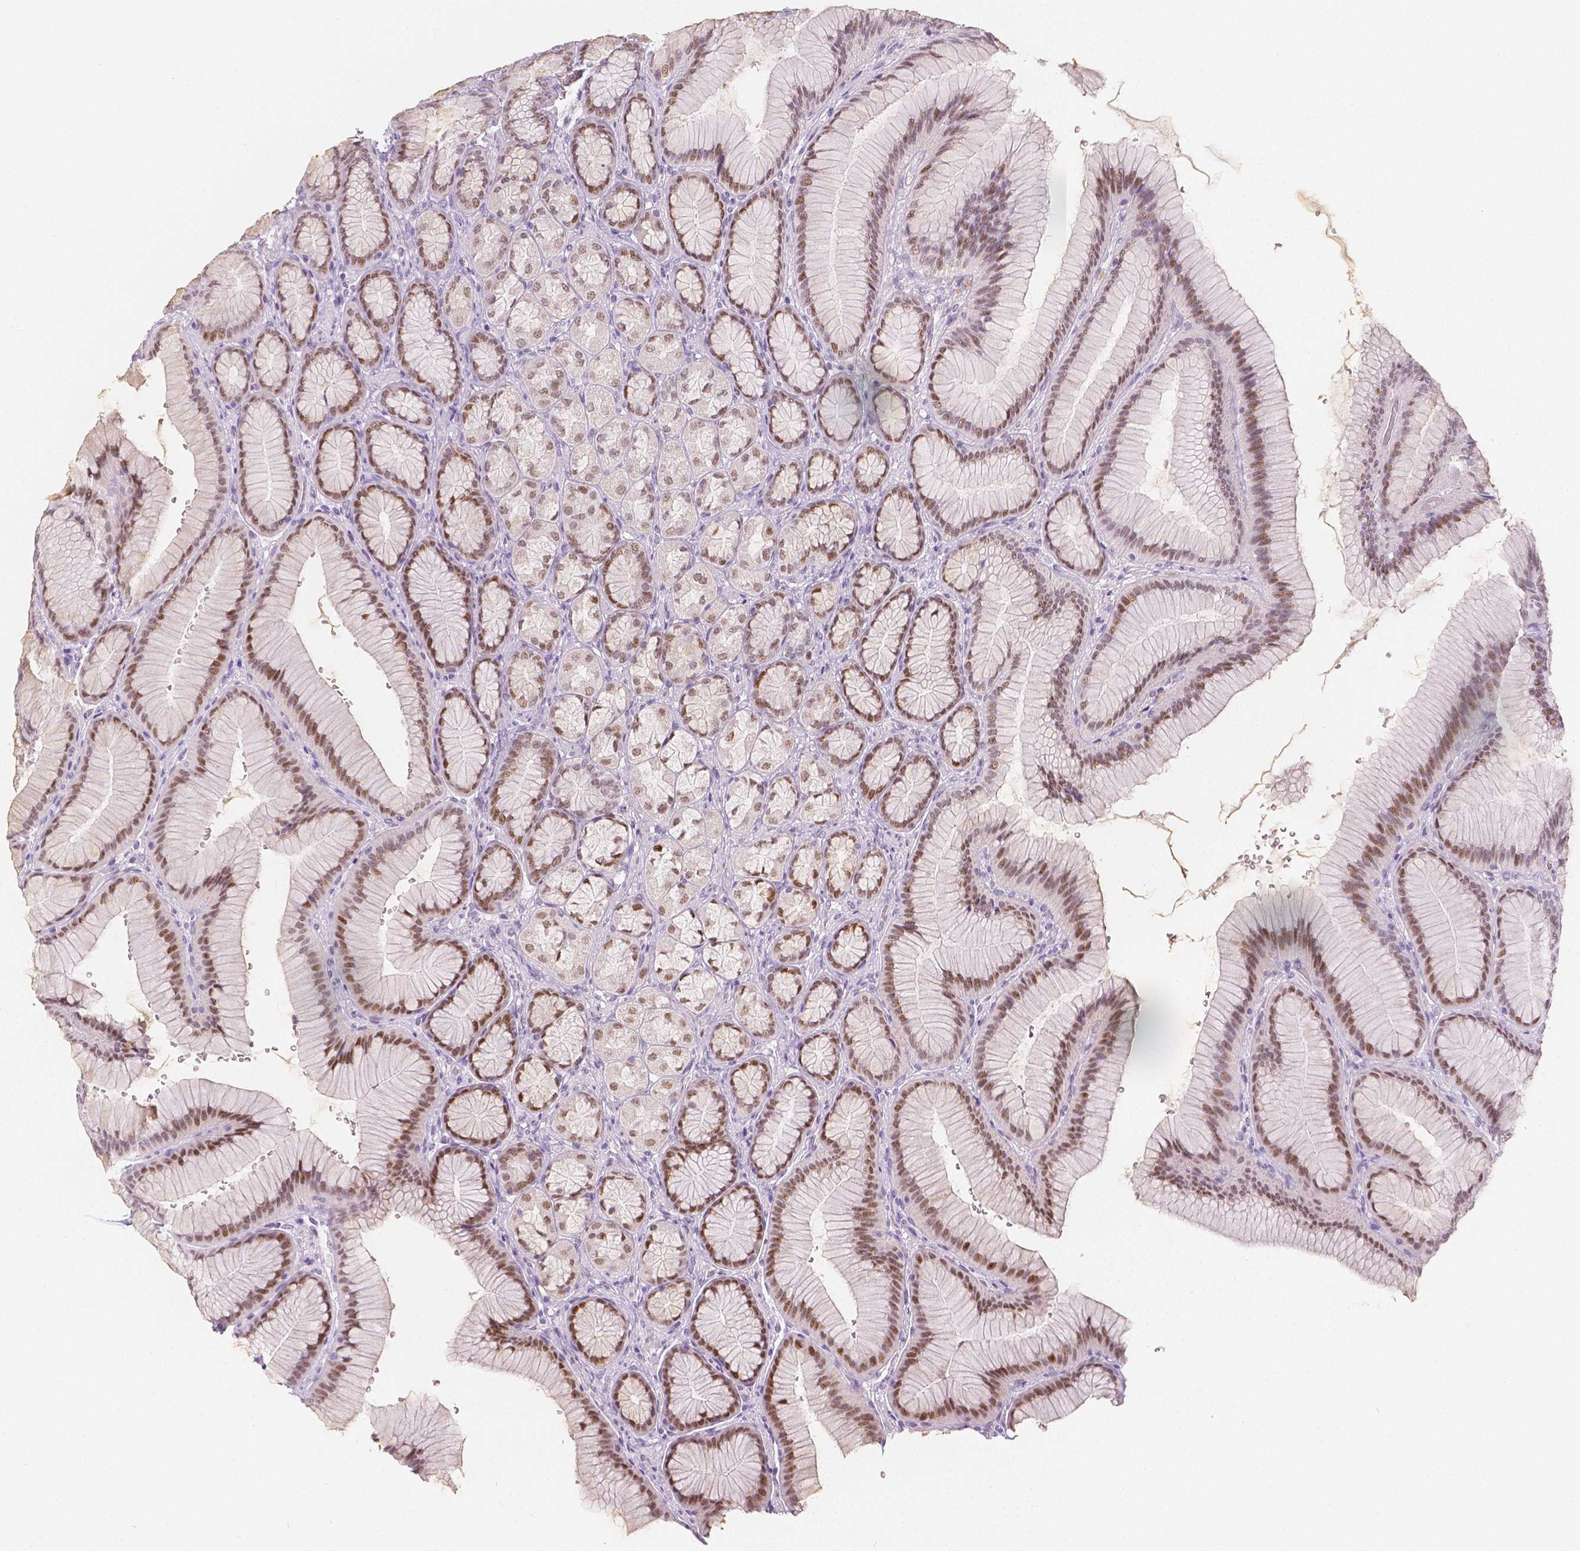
{"staining": {"intensity": "moderate", "quantity": "25%-75%", "location": "nuclear"}, "tissue": "stomach", "cell_type": "Glandular cells", "image_type": "normal", "snomed": [{"axis": "morphology", "description": "Normal tissue, NOS"}, {"axis": "morphology", "description": "Adenocarcinoma, NOS"}, {"axis": "morphology", "description": "Adenocarcinoma, High grade"}, {"axis": "topography", "description": "Stomach, upper"}, {"axis": "topography", "description": "Stomach"}], "caption": "Immunohistochemistry photomicrograph of benign stomach stained for a protein (brown), which exhibits medium levels of moderate nuclear staining in about 25%-75% of glandular cells.", "gene": "HNF1B", "patient": {"sex": "female", "age": 65}}